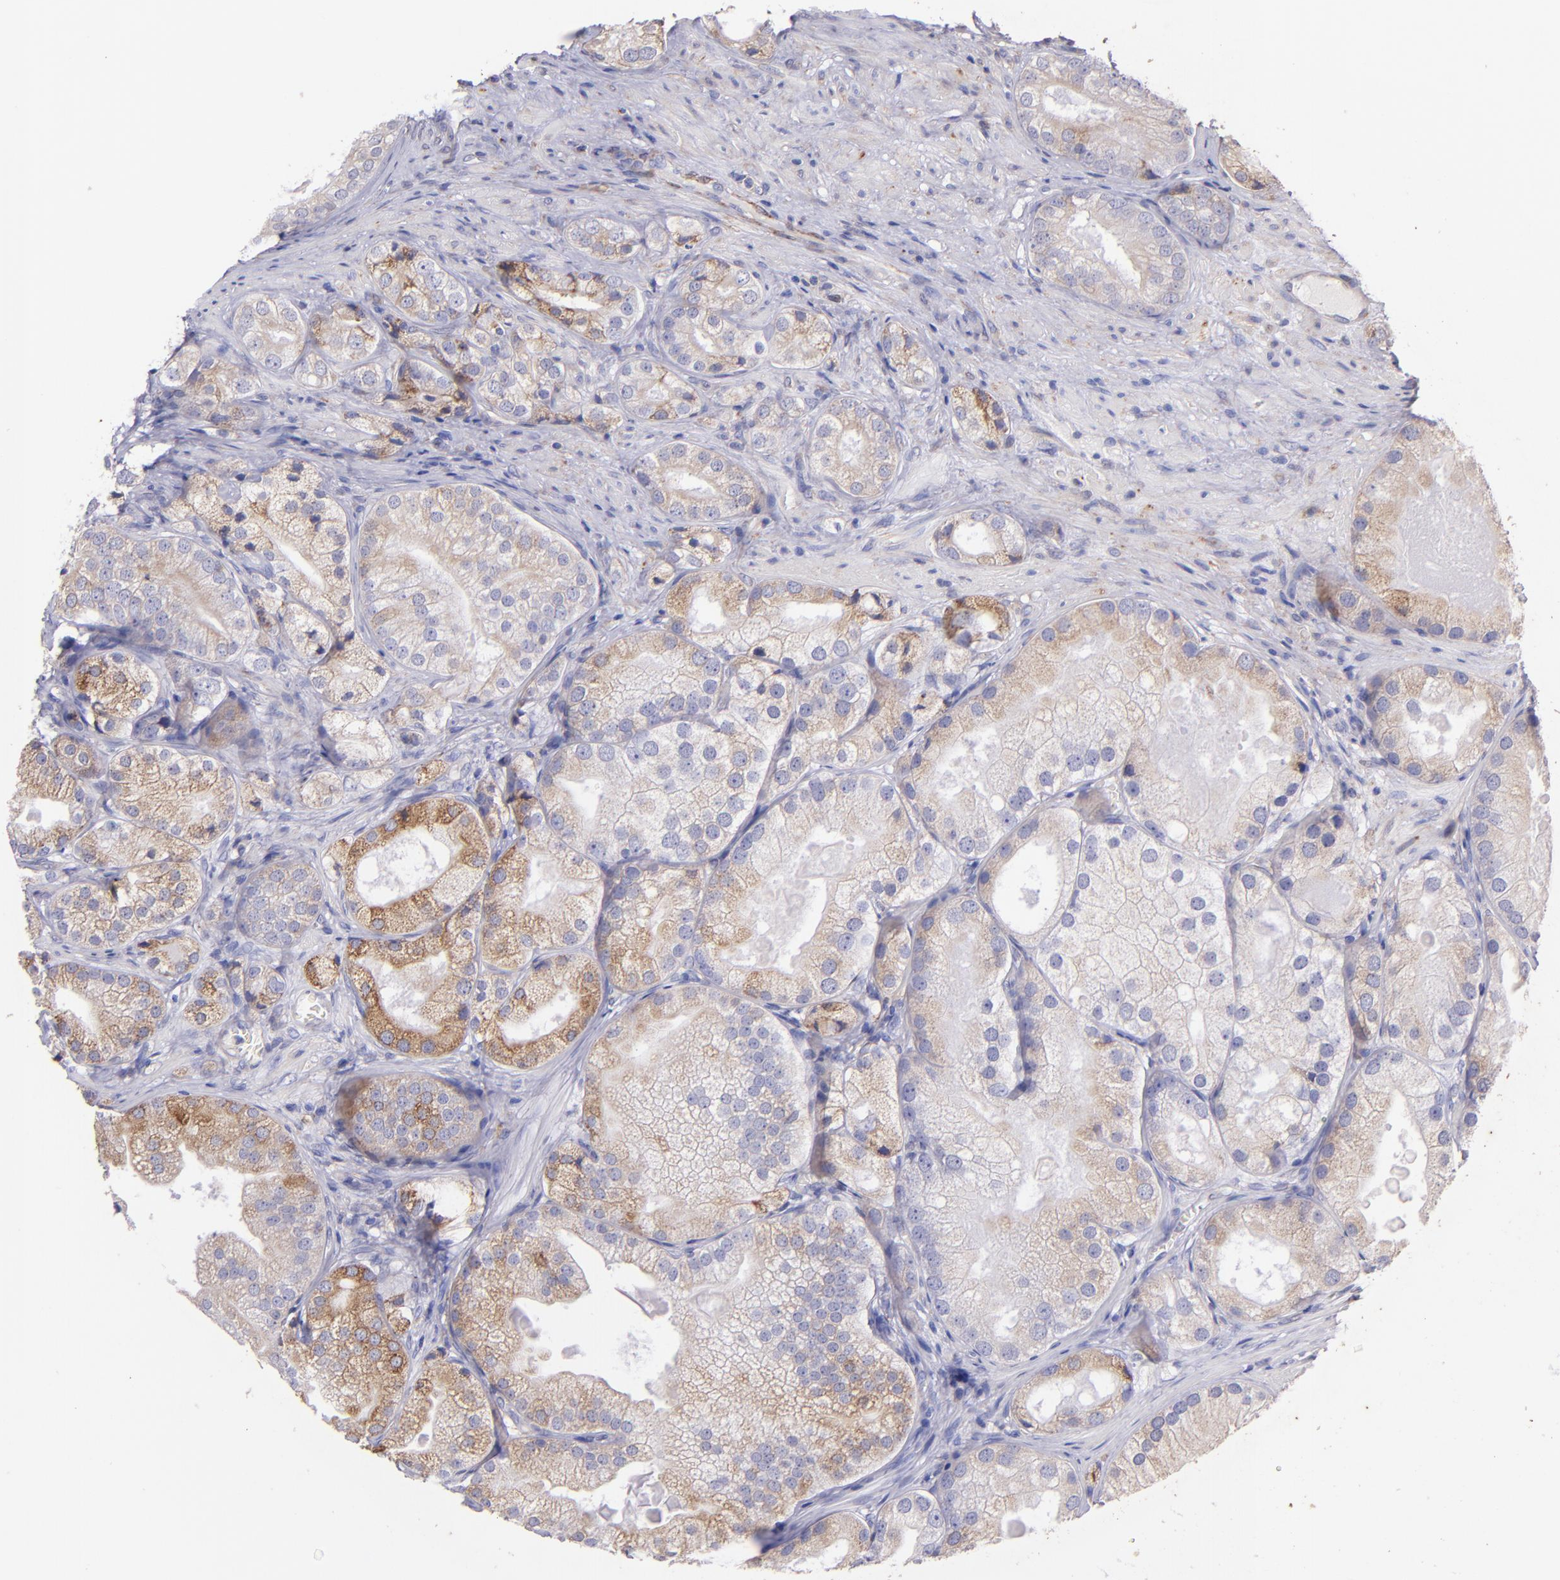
{"staining": {"intensity": "moderate", "quantity": ">75%", "location": "cytoplasmic/membranous"}, "tissue": "prostate cancer", "cell_type": "Tumor cells", "image_type": "cancer", "snomed": [{"axis": "morphology", "description": "Adenocarcinoma, Low grade"}, {"axis": "topography", "description": "Prostate"}], "caption": "Prostate cancer (adenocarcinoma (low-grade)) stained for a protein (brown) displays moderate cytoplasmic/membranous positive staining in about >75% of tumor cells.", "gene": "RET", "patient": {"sex": "male", "age": 69}}